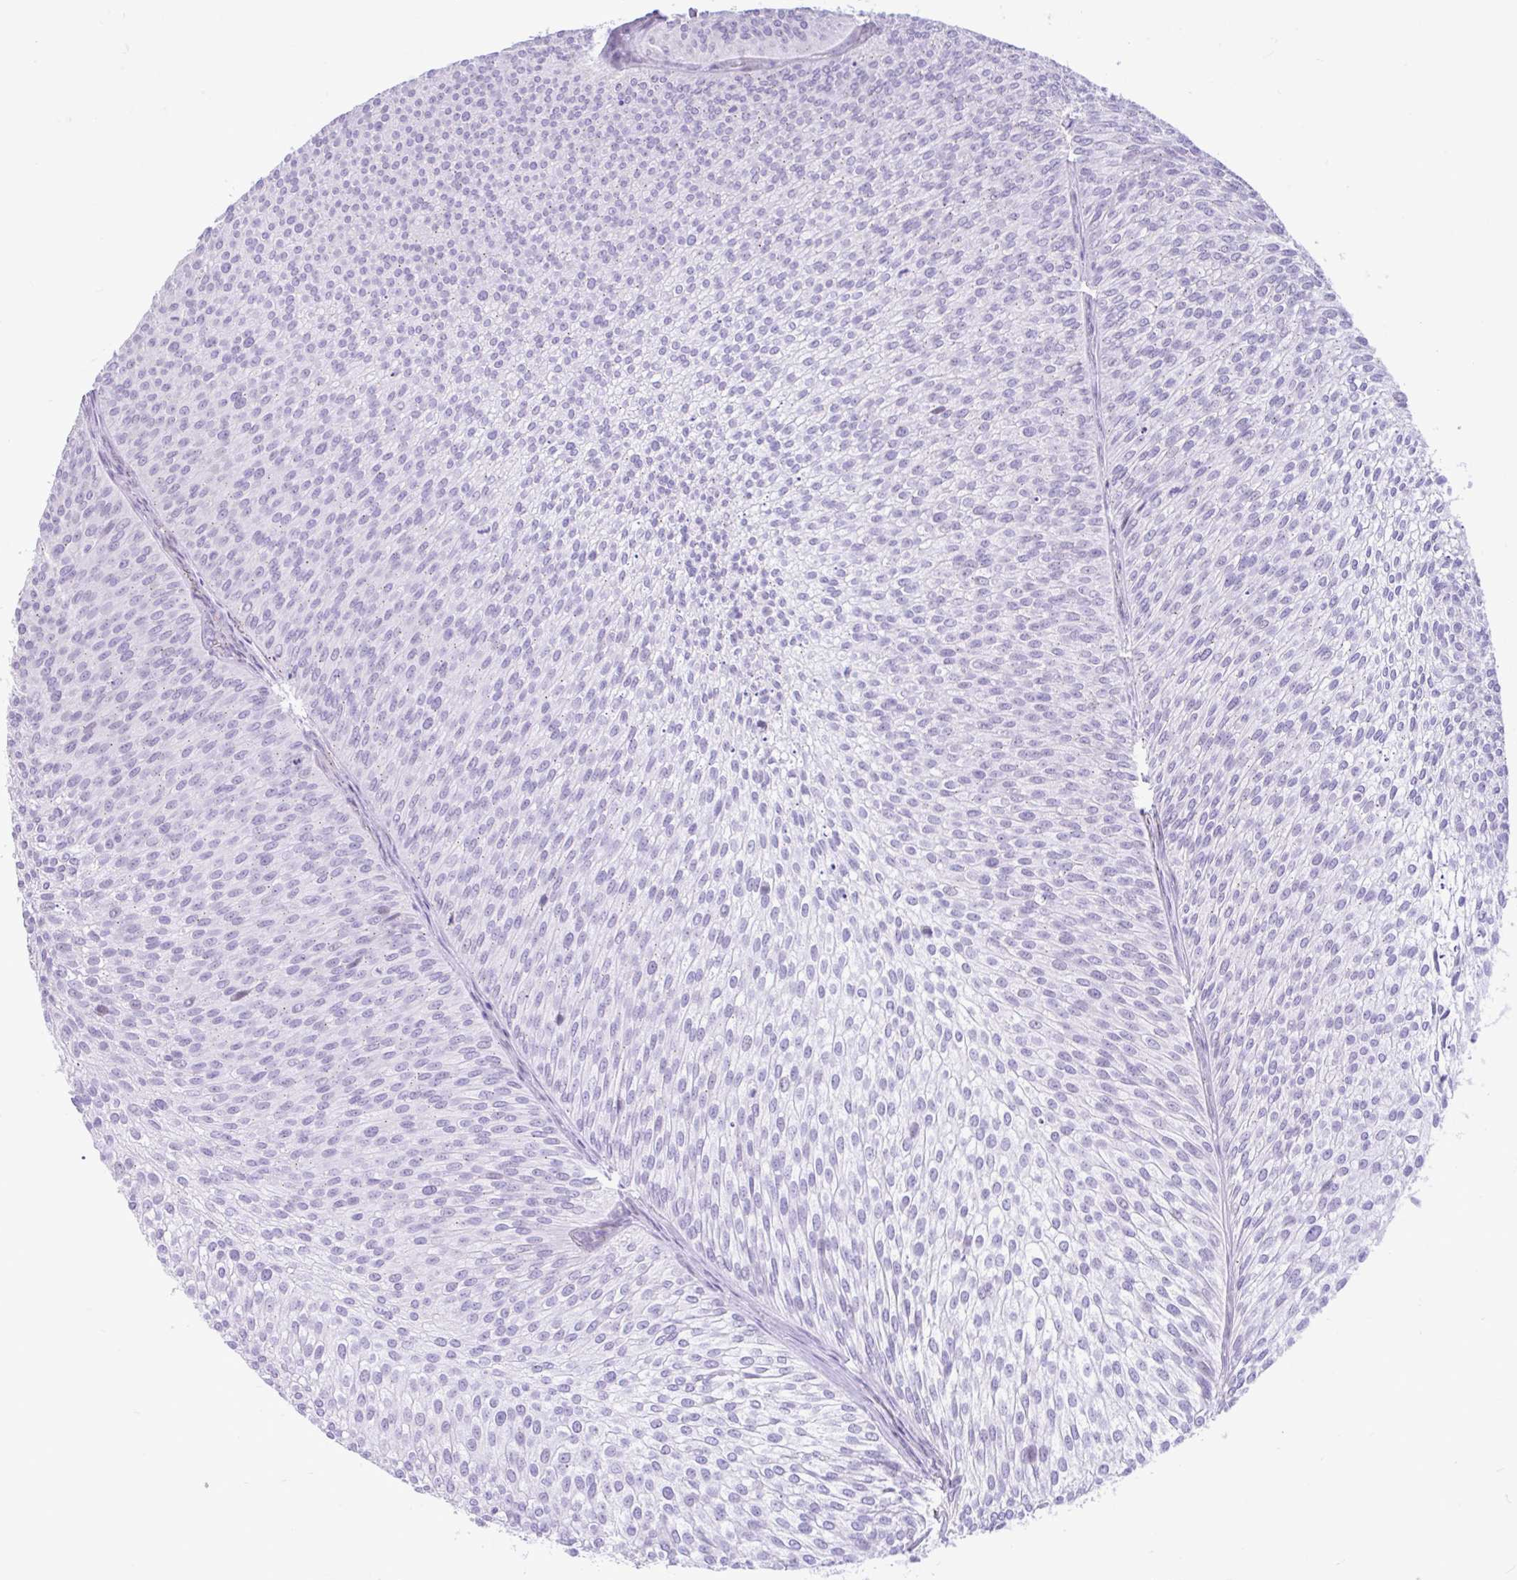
{"staining": {"intensity": "negative", "quantity": "none", "location": "none"}, "tissue": "urothelial cancer", "cell_type": "Tumor cells", "image_type": "cancer", "snomed": [{"axis": "morphology", "description": "Urothelial carcinoma, Low grade"}, {"axis": "topography", "description": "Urinary bladder"}], "caption": "Immunohistochemistry image of neoplastic tissue: urothelial cancer stained with DAB shows no significant protein positivity in tumor cells.", "gene": "REEP1", "patient": {"sex": "male", "age": 91}}